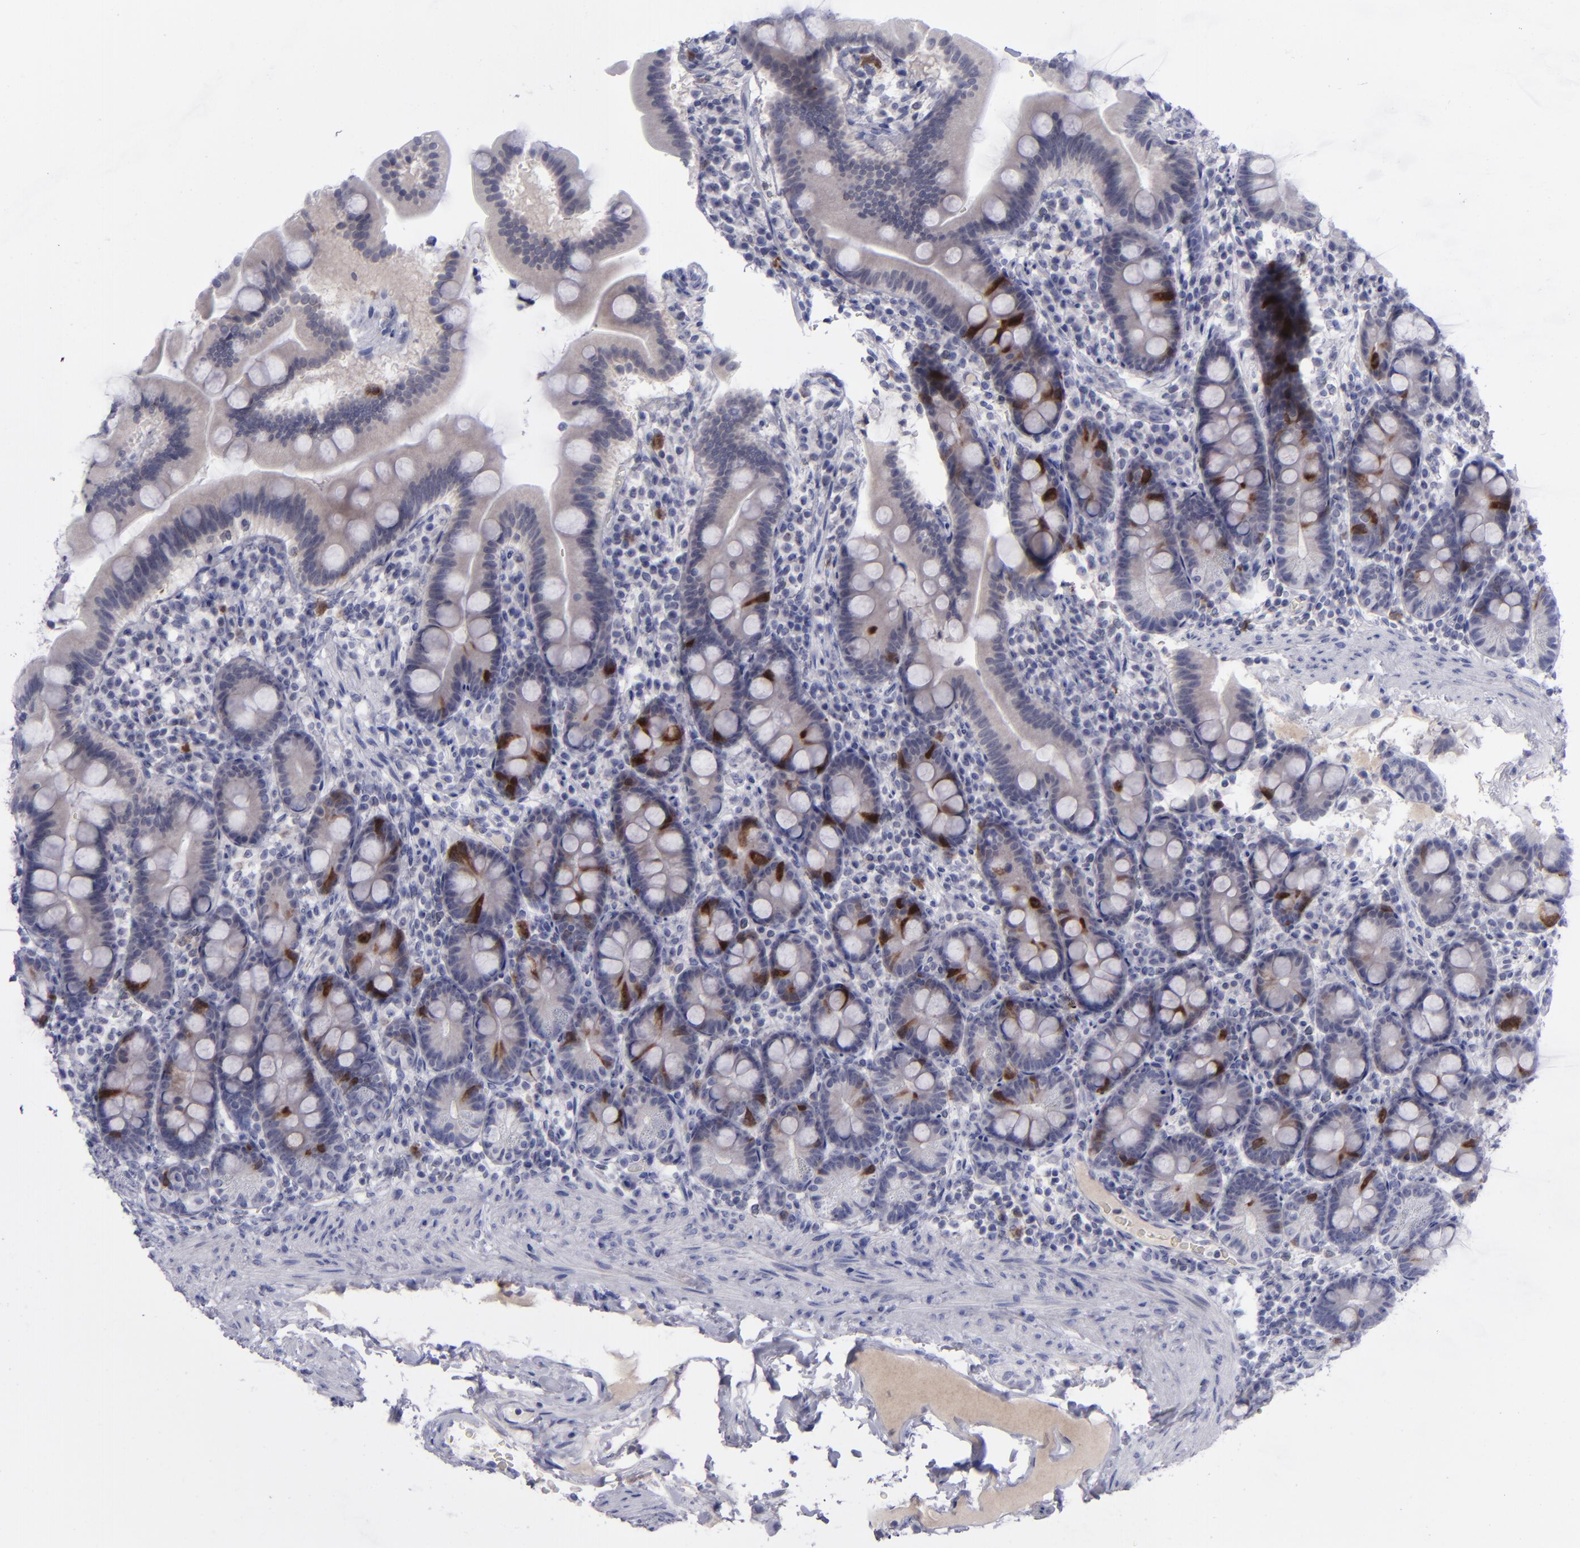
{"staining": {"intensity": "weak", "quantity": "<25%", "location": "cytoplasmic/membranous,nuclear"}, "tissue": "duodenum", "cell_type": "Glandular cells", "image_type": "normal", "snomed": [{"axis": "morphology", "description": "Normal tissue, NOS"}, {"axis": "topography", "description": "Duodenum"}], "caption": "High power microscopy photomicrograph of an immunohistochemistry photomicrograph of normal duodenum, revealing no significant positivity in glandular cells.", "gene": "AURKA", "patient": {"sex": "male", "age": 50}}